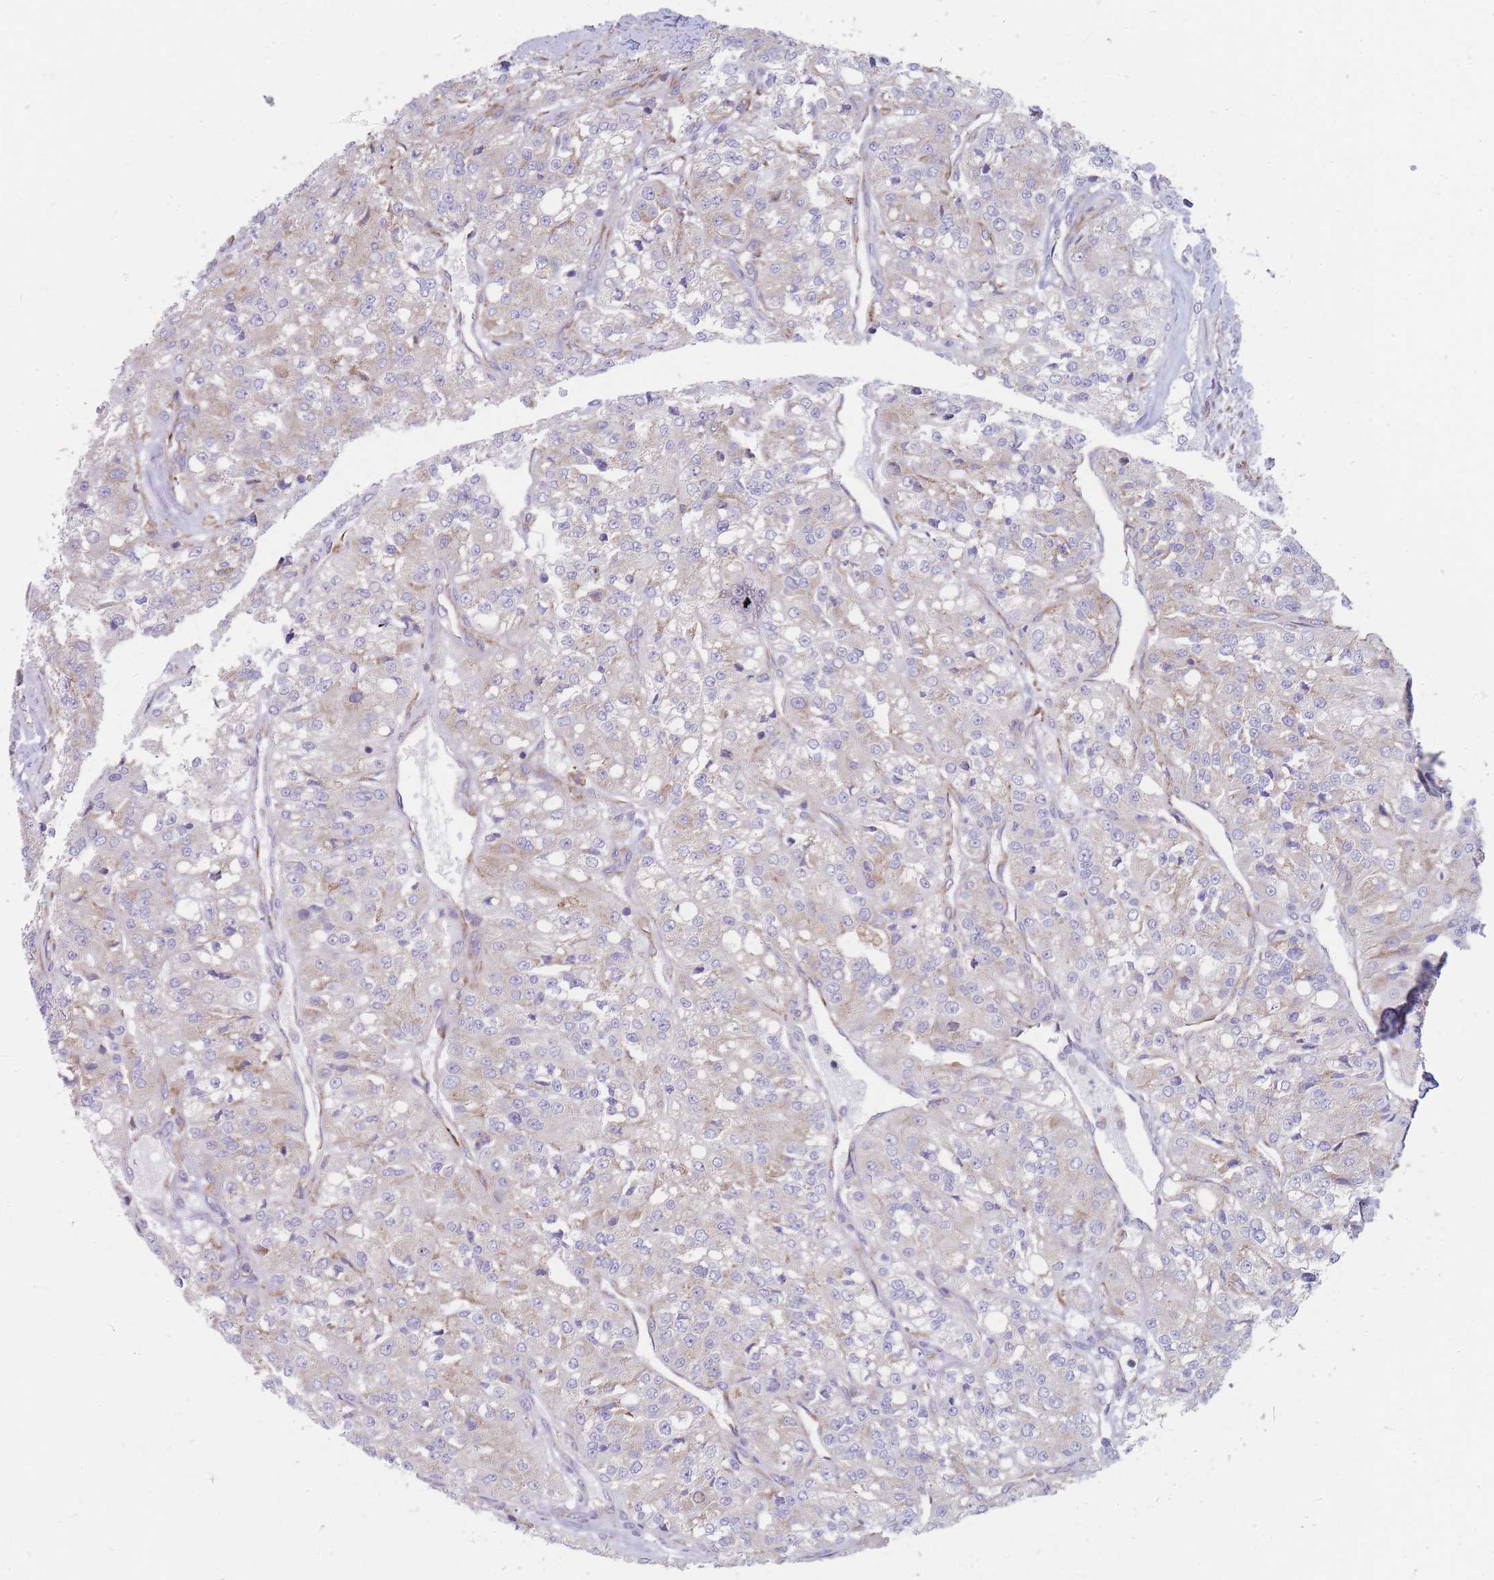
{"staining": {"intensity": "weak", "quantity": "<25%", "location": "cytoplasmic/membranous"}, "tissue": "renal cancer", "cell_type": "Tumor cells", "image_type": "cancer", "snomed": [{"axis": "morphology", "description": "Adenocarcinoma, NOS"}, {"axis": "topography", "description": "Kidney"}], "caption": "Histopathology image shows no protein expression in tumor cells of renal cancer (adenocarcinoma) tissue. The staining is performed using DAB (3,3'-diaminobenzidine) brown chromogen with nuclei counter-stained in using hematoxylin.", "gene": "RPL8", "patient": {"sex": "female", "age": 63}}